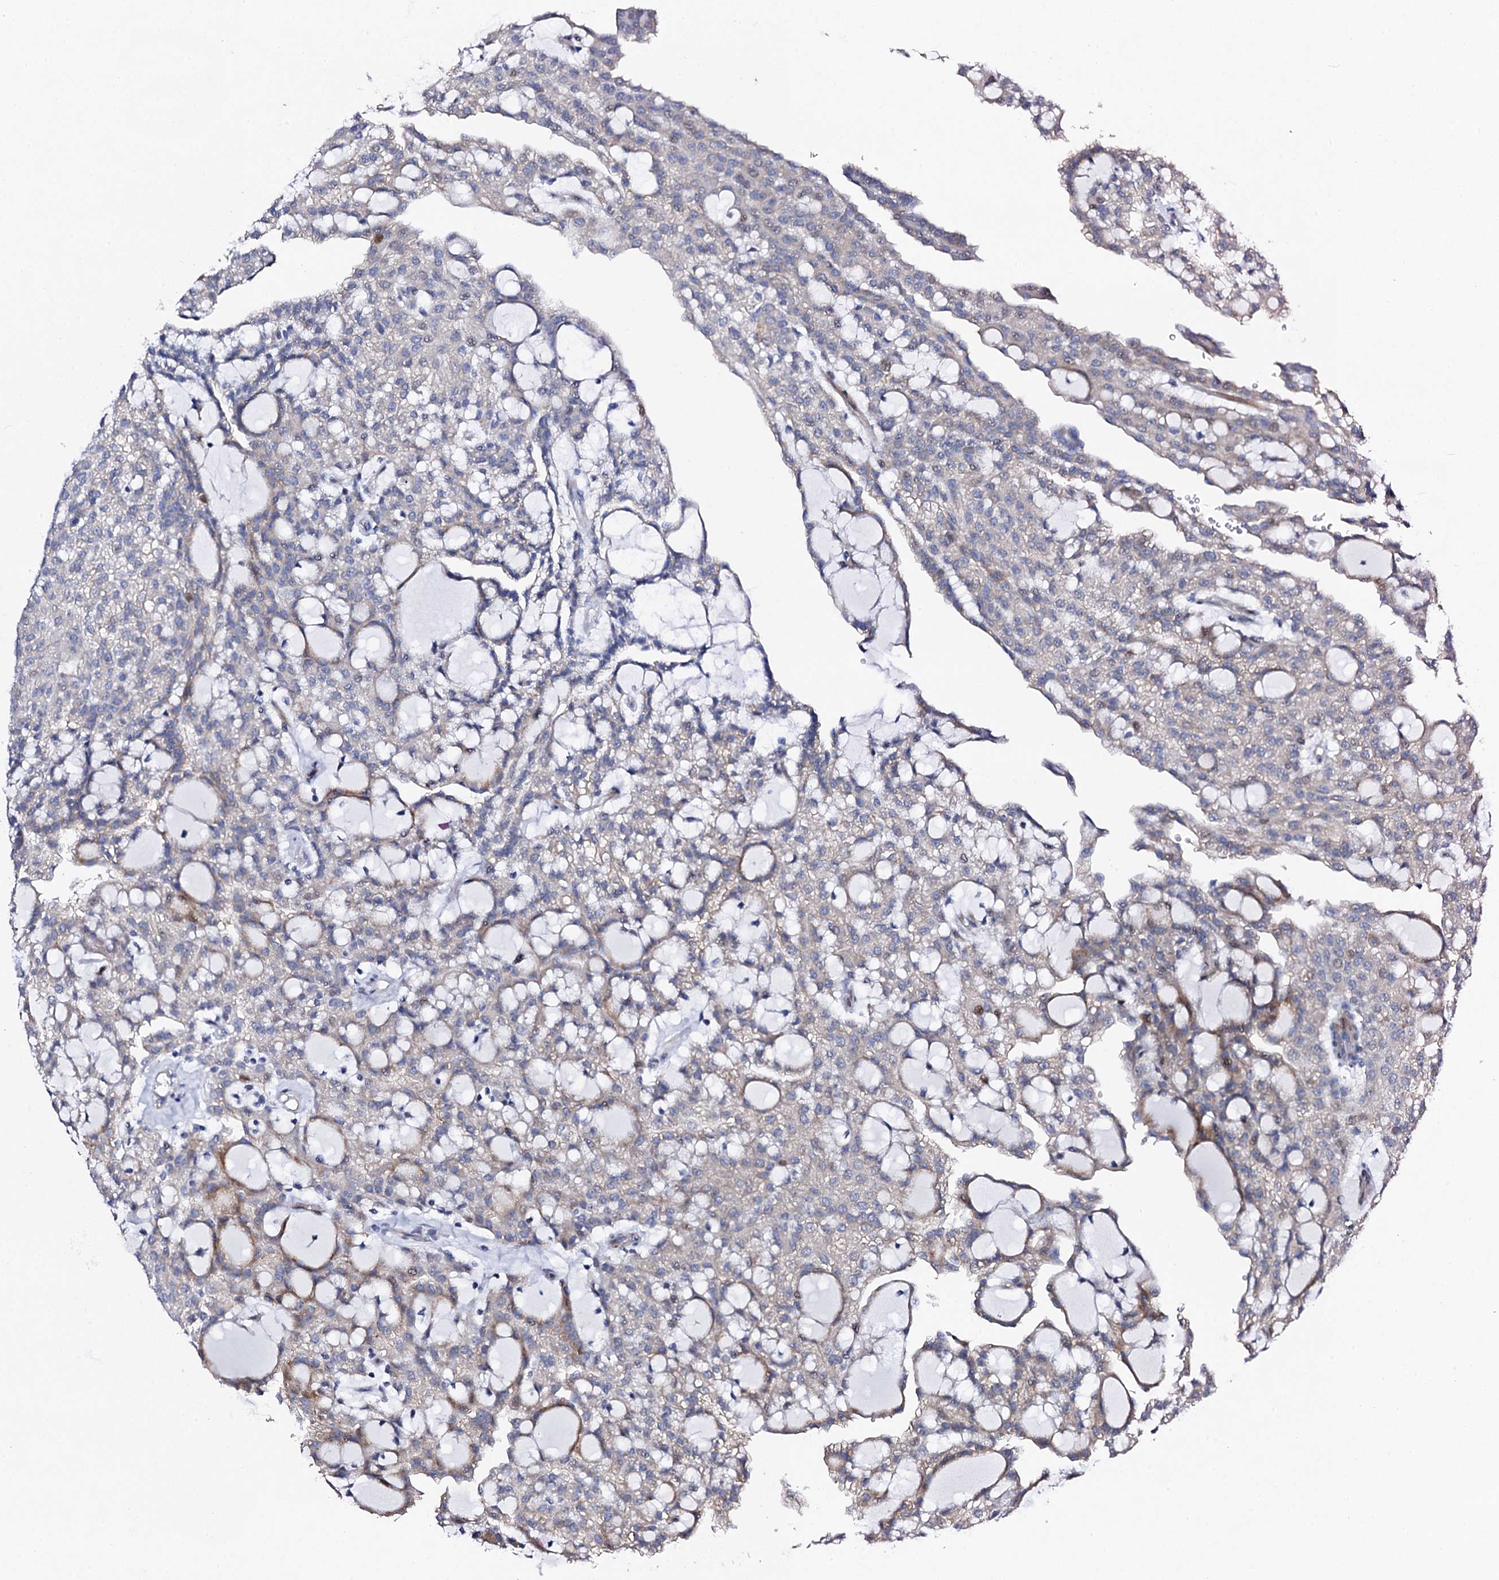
{"staining": {"intensity": "moderate", "quantity": "<25%", "location": "cytoplasmic/membranous,nuclear"}, "tissue": "renal cancer", "cell_type": "Tumor cells", "image_type": "cancer", "snomed": [{"axis": "morphology", "description": "Adenocarcinoma, NOS"}, {"axis": "topography", "description": "Kidney"}], "caption": "This histopathology image shows immunohistochemistry (IHC) staining of adenocarcinoma (renal), with low moderate cytoplasmic/membranous and nuclear expression in about <25% of tumor cells.", "gene": "NUDT13", "patient": {"sex": "male", "age": 63}}